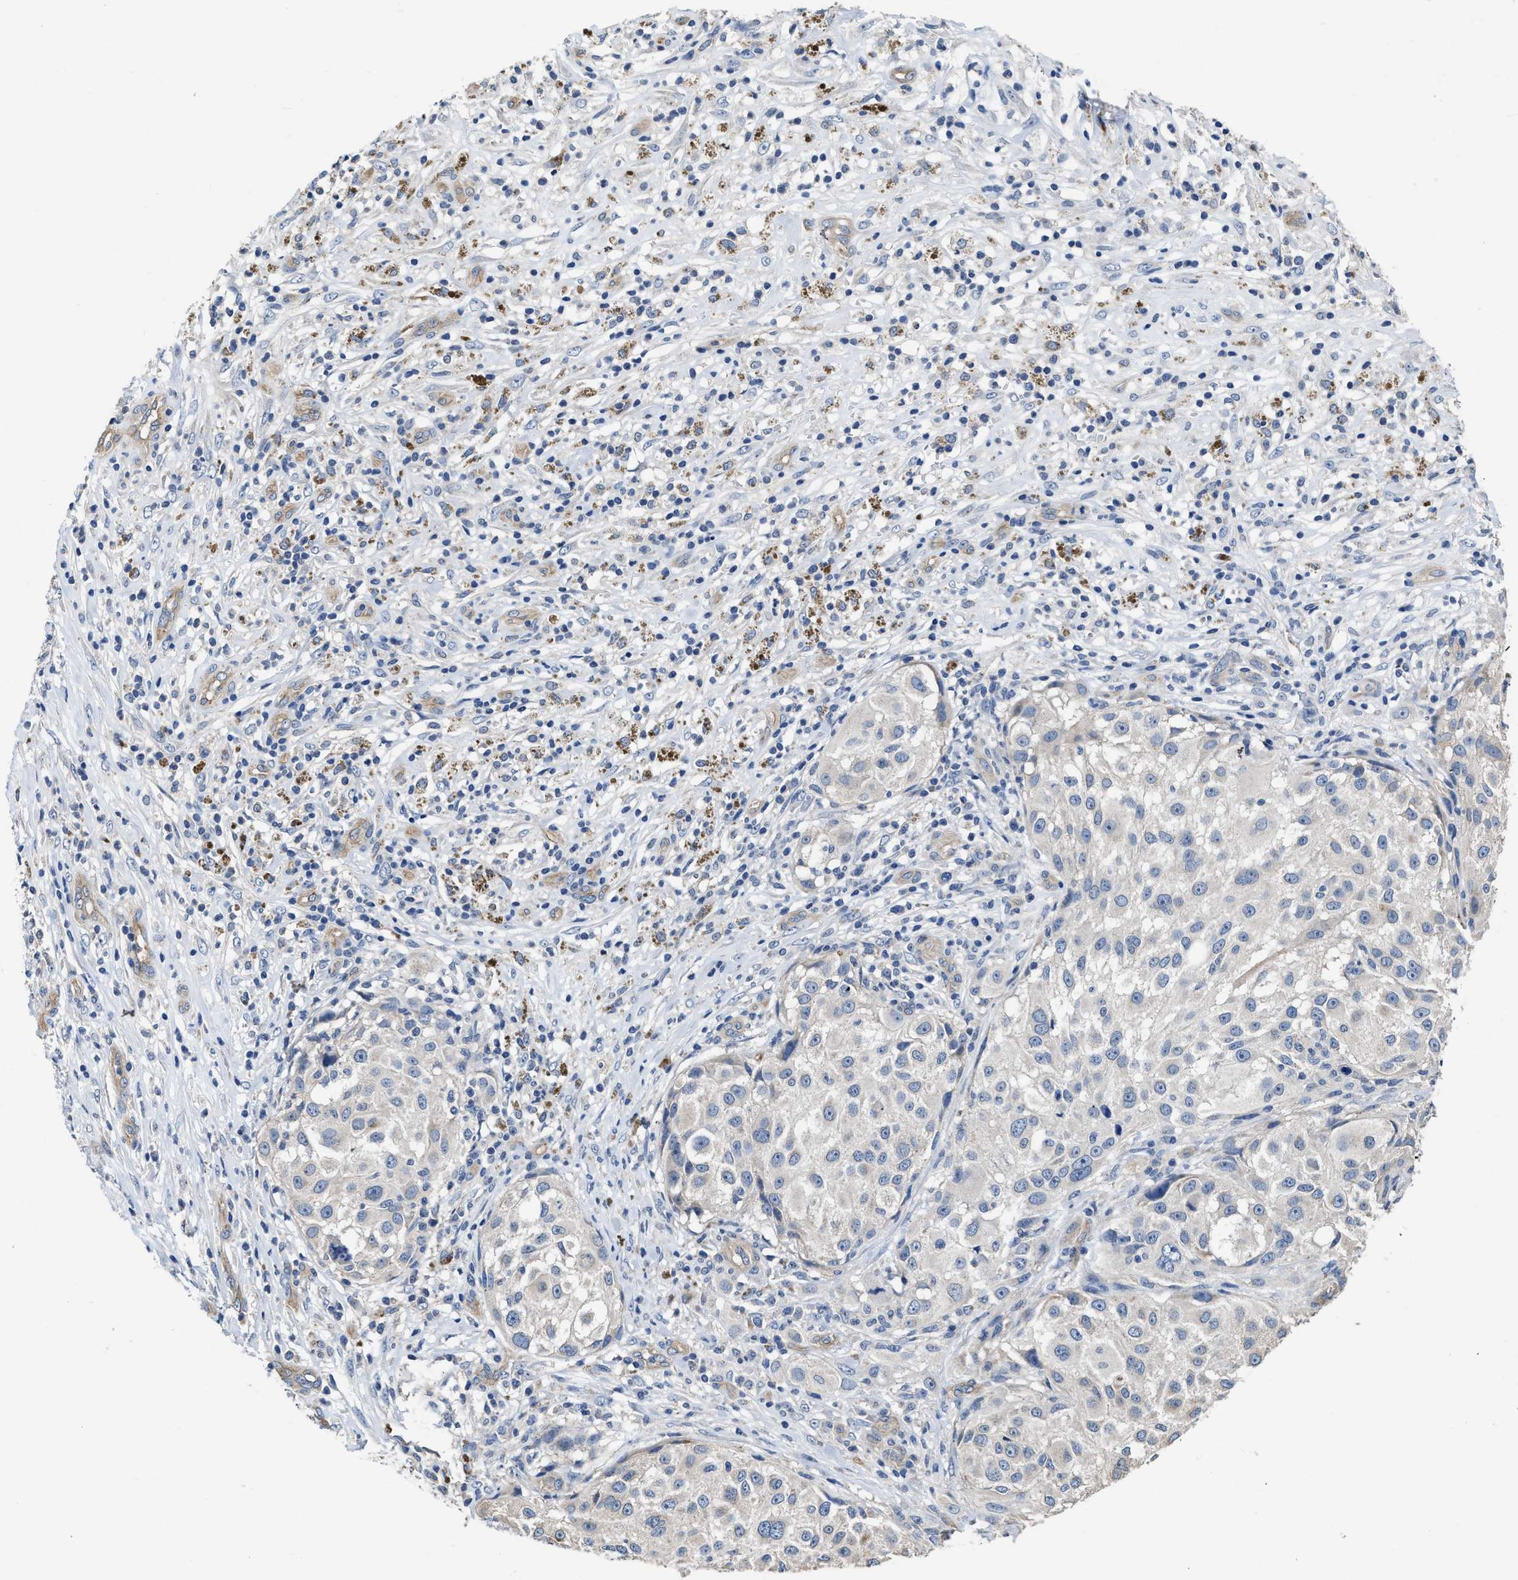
{"staining": {"intensity": "negative", "quantity": "none", "location": "none"}, "tissue": "melanoma", "cell_type": "Tumor cells", "image_type": "cancer", "snomed": [{"axis": "morphology", "description": "Necrosis, NOS"}, {"axis": "morphology", "description": "Malignant melanoma, NOS"}, {"axis": "topography", "description": "Skin"}], "caption": "Protein analysis of melanoma displays no significant expression in tumor cells.", "gene": "C22orf42", "patient": {"sex": "female", "age": 87}}